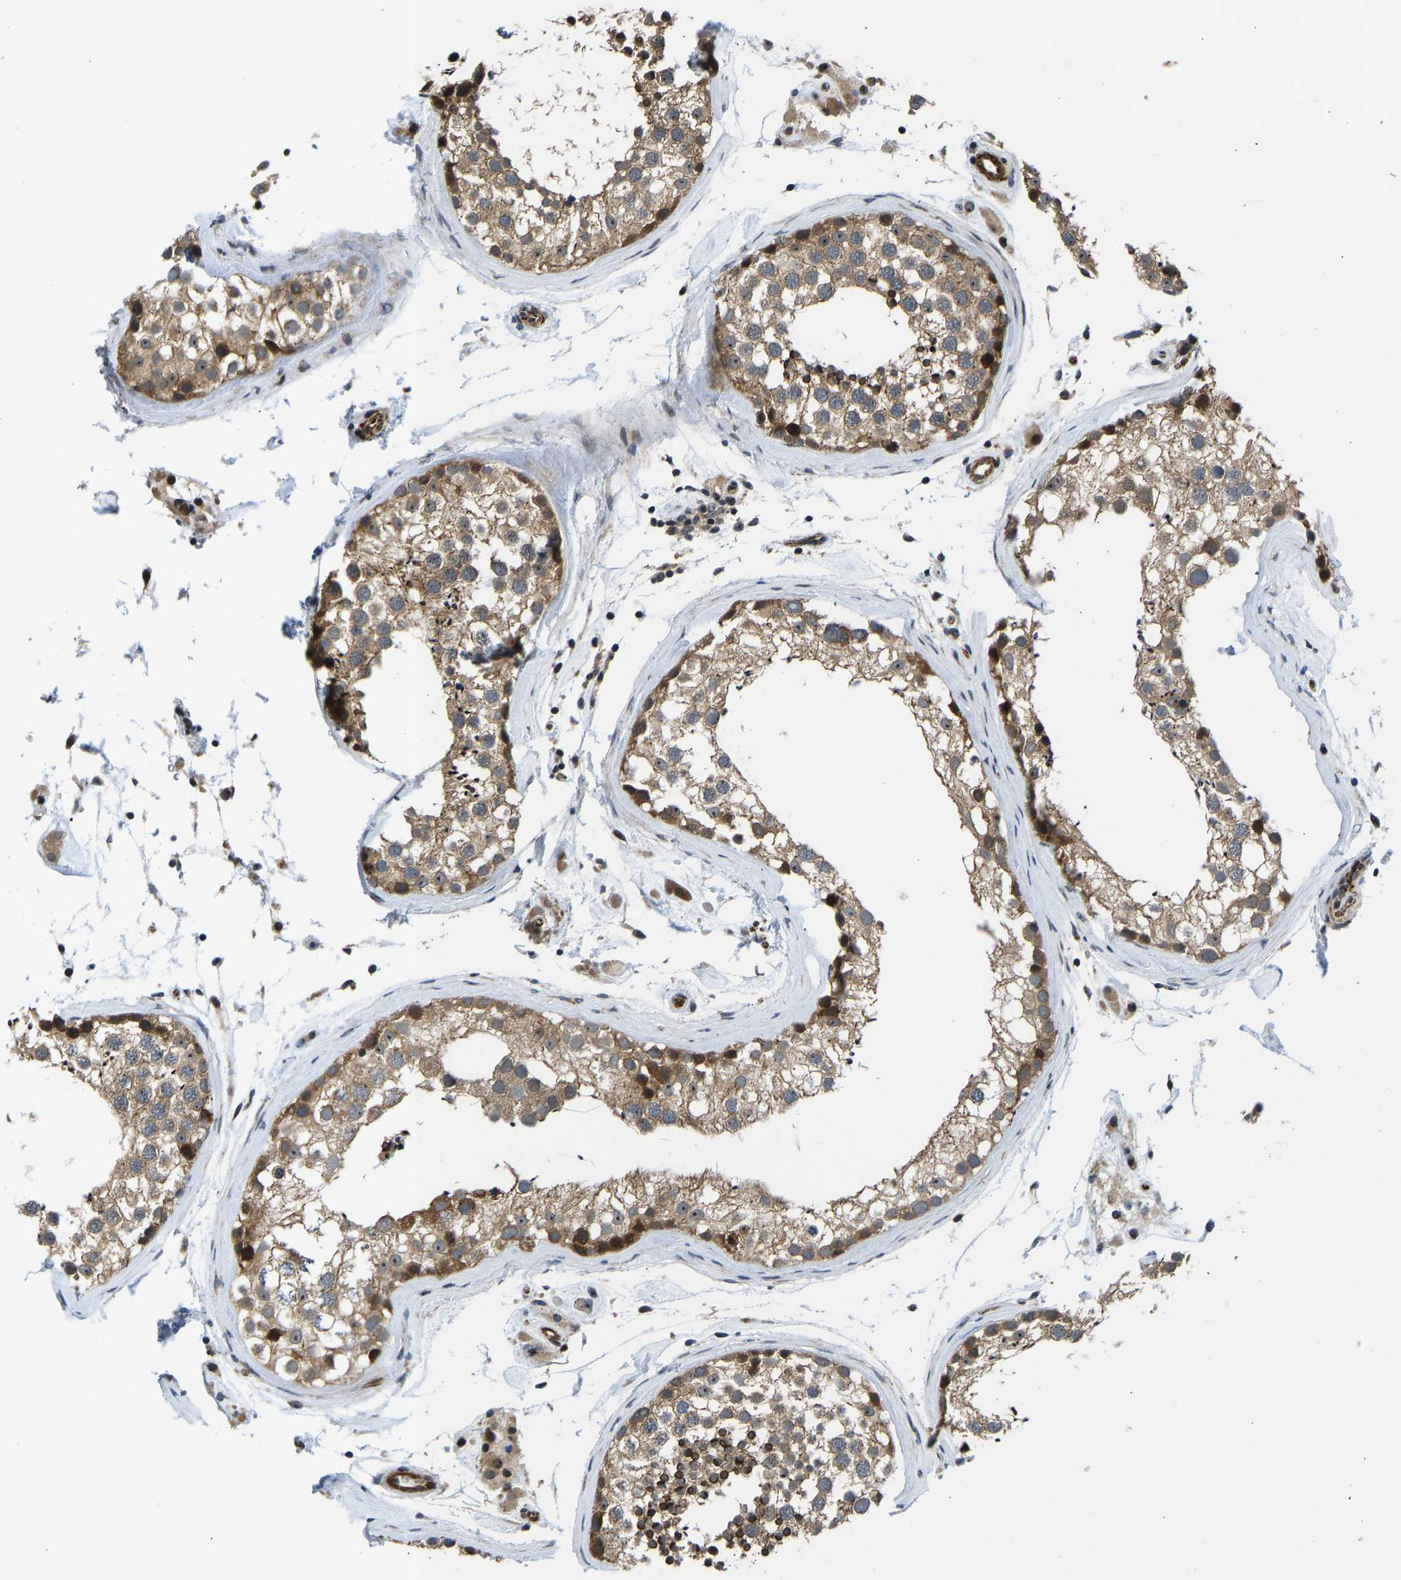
{"staining": {"intensity": "moderate", "quantity": ">75%", "location": "cytoplasmic/membranous,nuclear"}, "tissue": "testis", "cell_type": "Cells in seminiferous ducts", "image_type": "normal", "snomed": [{"axis": "morphology", "description": "Normal tissue, NOS"}, {"axis": "topography", "description": "Testis"}], "caption": "Immunohistochemistry (IHC) photomicrograph of benign testis stained for a protein (brown), which demonstrates medium levels of moderate cytoplasmic/membranous,nuclear staining in about >75% of cells in seminiferous ducts.", "gene": "RESF1", "patient": {"sex": "male", "age": 46}}